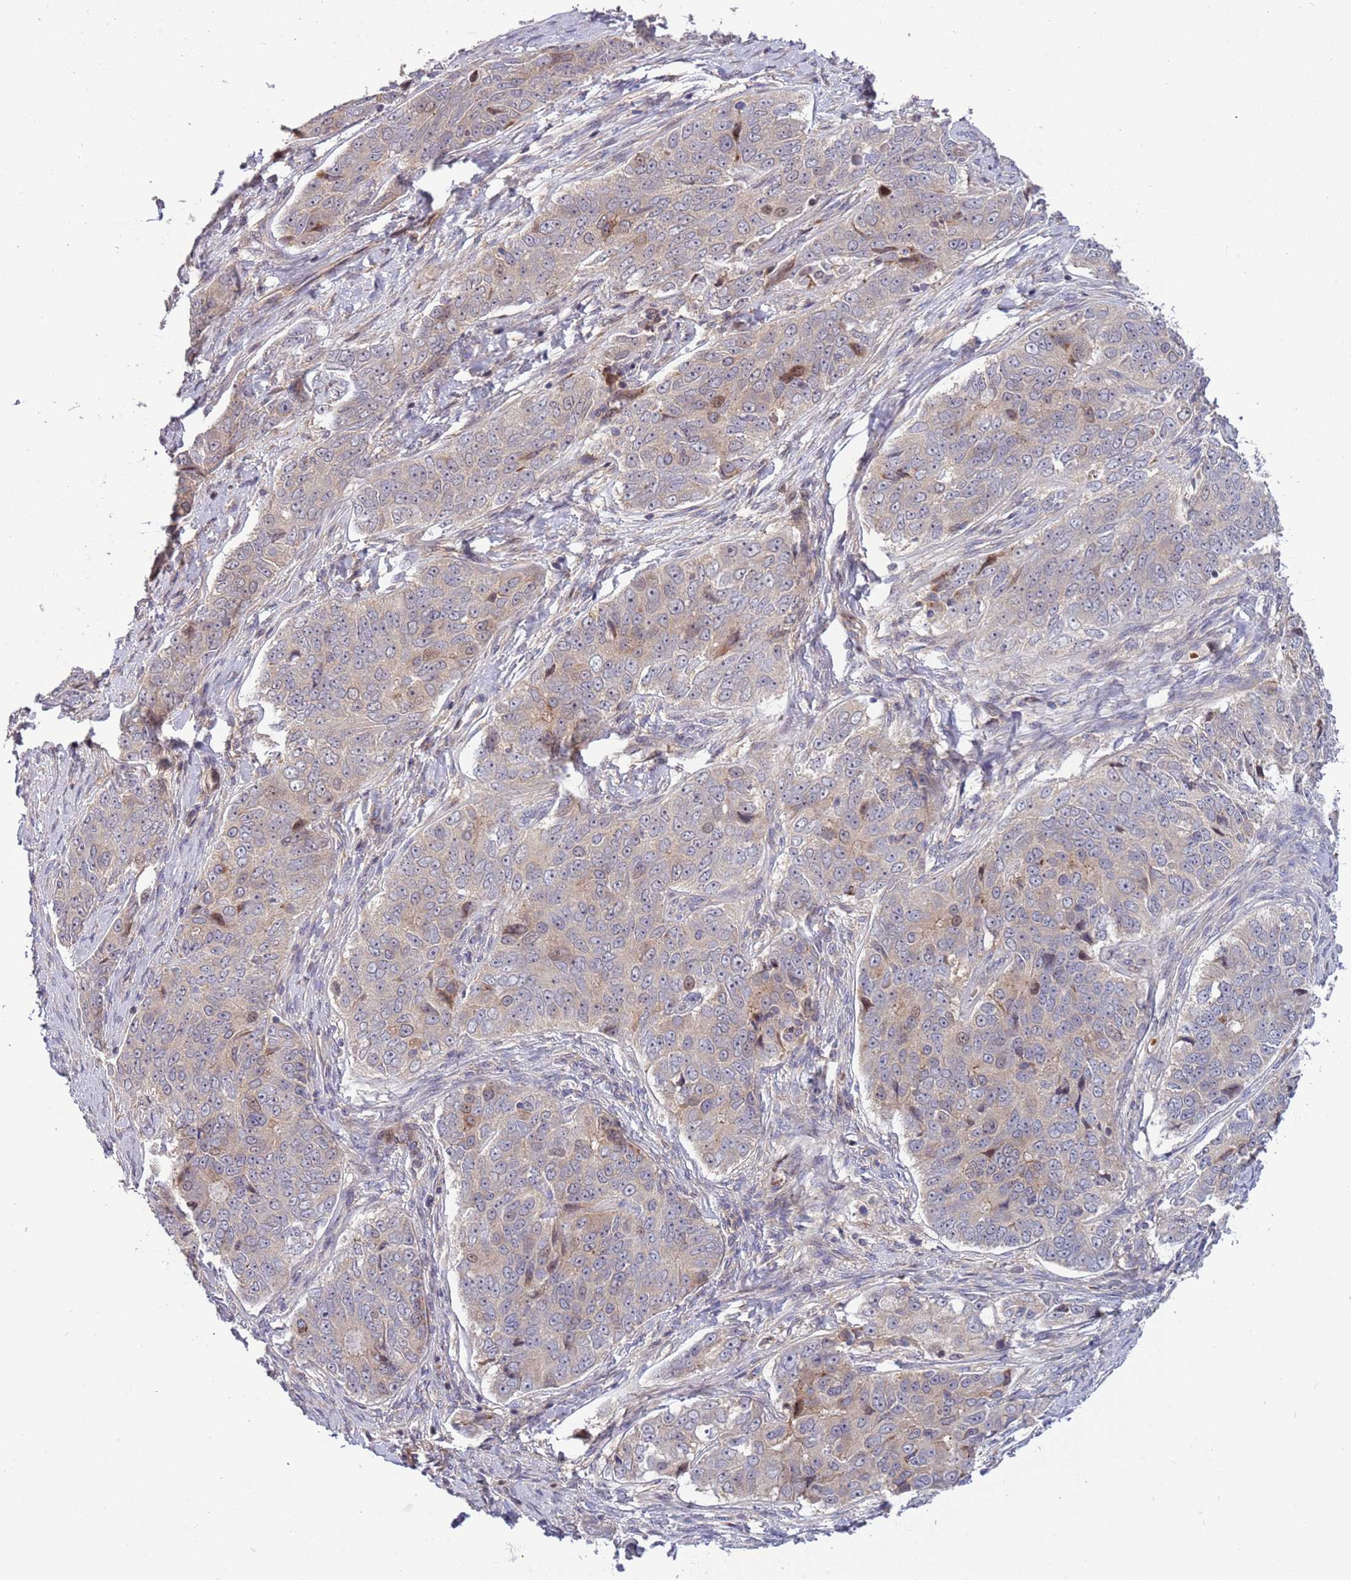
{"staining": {"intensity": "weak", "quantity": "<25%", "location": "nuclear"}, "tissue": "ovarian cancer", "cell_type": "Tumor cells", "image_type": "cancer", "snomed": [{"axis": "morphology", "description": "Carcinoma, endometroid"}, {"axis": "topography", "description": "Ovary"}], "caption": "High magnification brightfield microscopy of ovarian cancer stained with DAB (brown) and counterstained with hematoxylin (blue): tumor cells show no significant expression.", "gene": "ITGB6", "patient": {"sex": "female", "age": 51}}